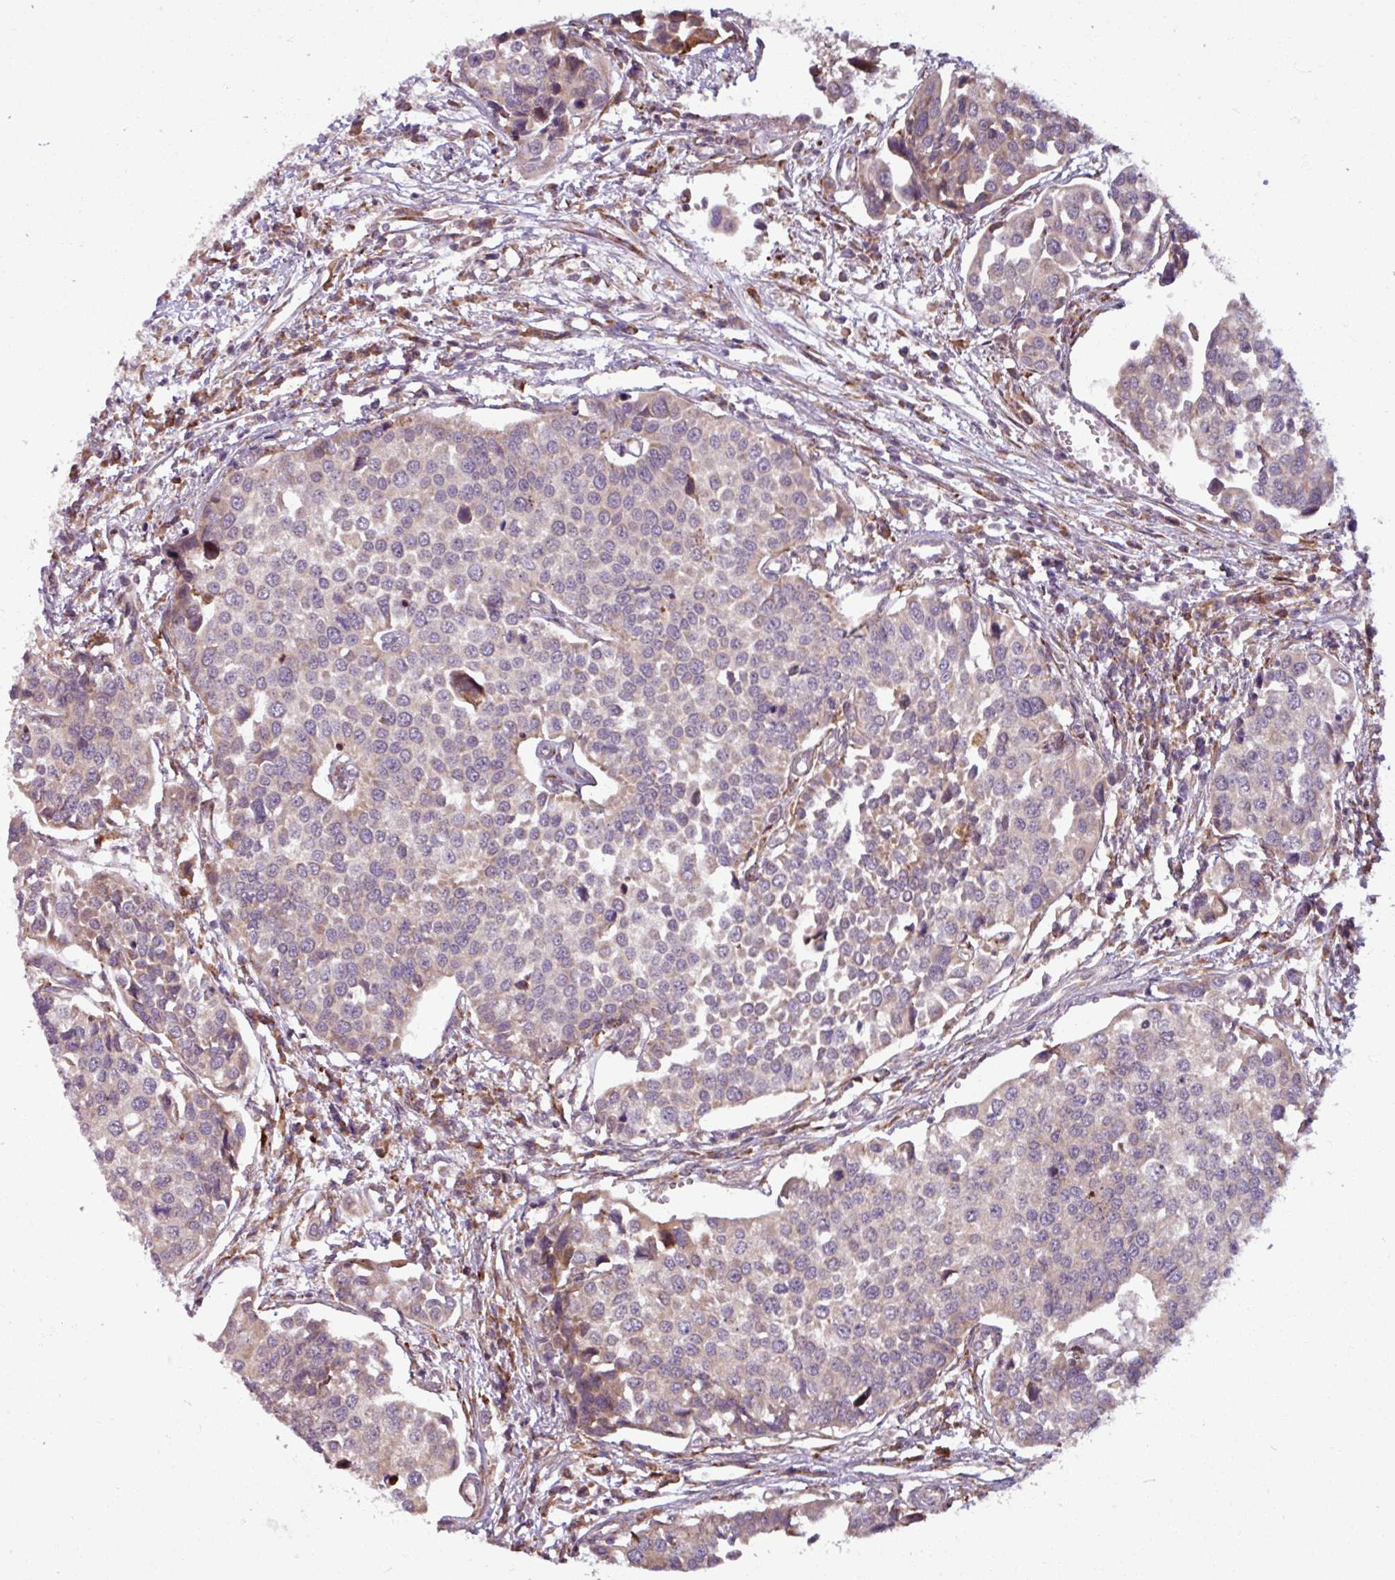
{"staining": {"intensity": "negative", "quantity": "none", "location": "none"}, "tissue": "urothelial cancer", "cell_type": "Tumor cells", "image_type": "cancer", "snomed": [{"axis": "morphology", "description": "Urothelial carcinoma, Low grade"}, {"axis": "topography", "description": "Urinary bladder"}], "caption": "Immunohistochemistry histopathology image of human urothelial cancer stained for a protein (brown), which demonstrates no expression in tumor cells.", "gene": "MAGT1", "patient": {"sex": "female", "age": 78}}